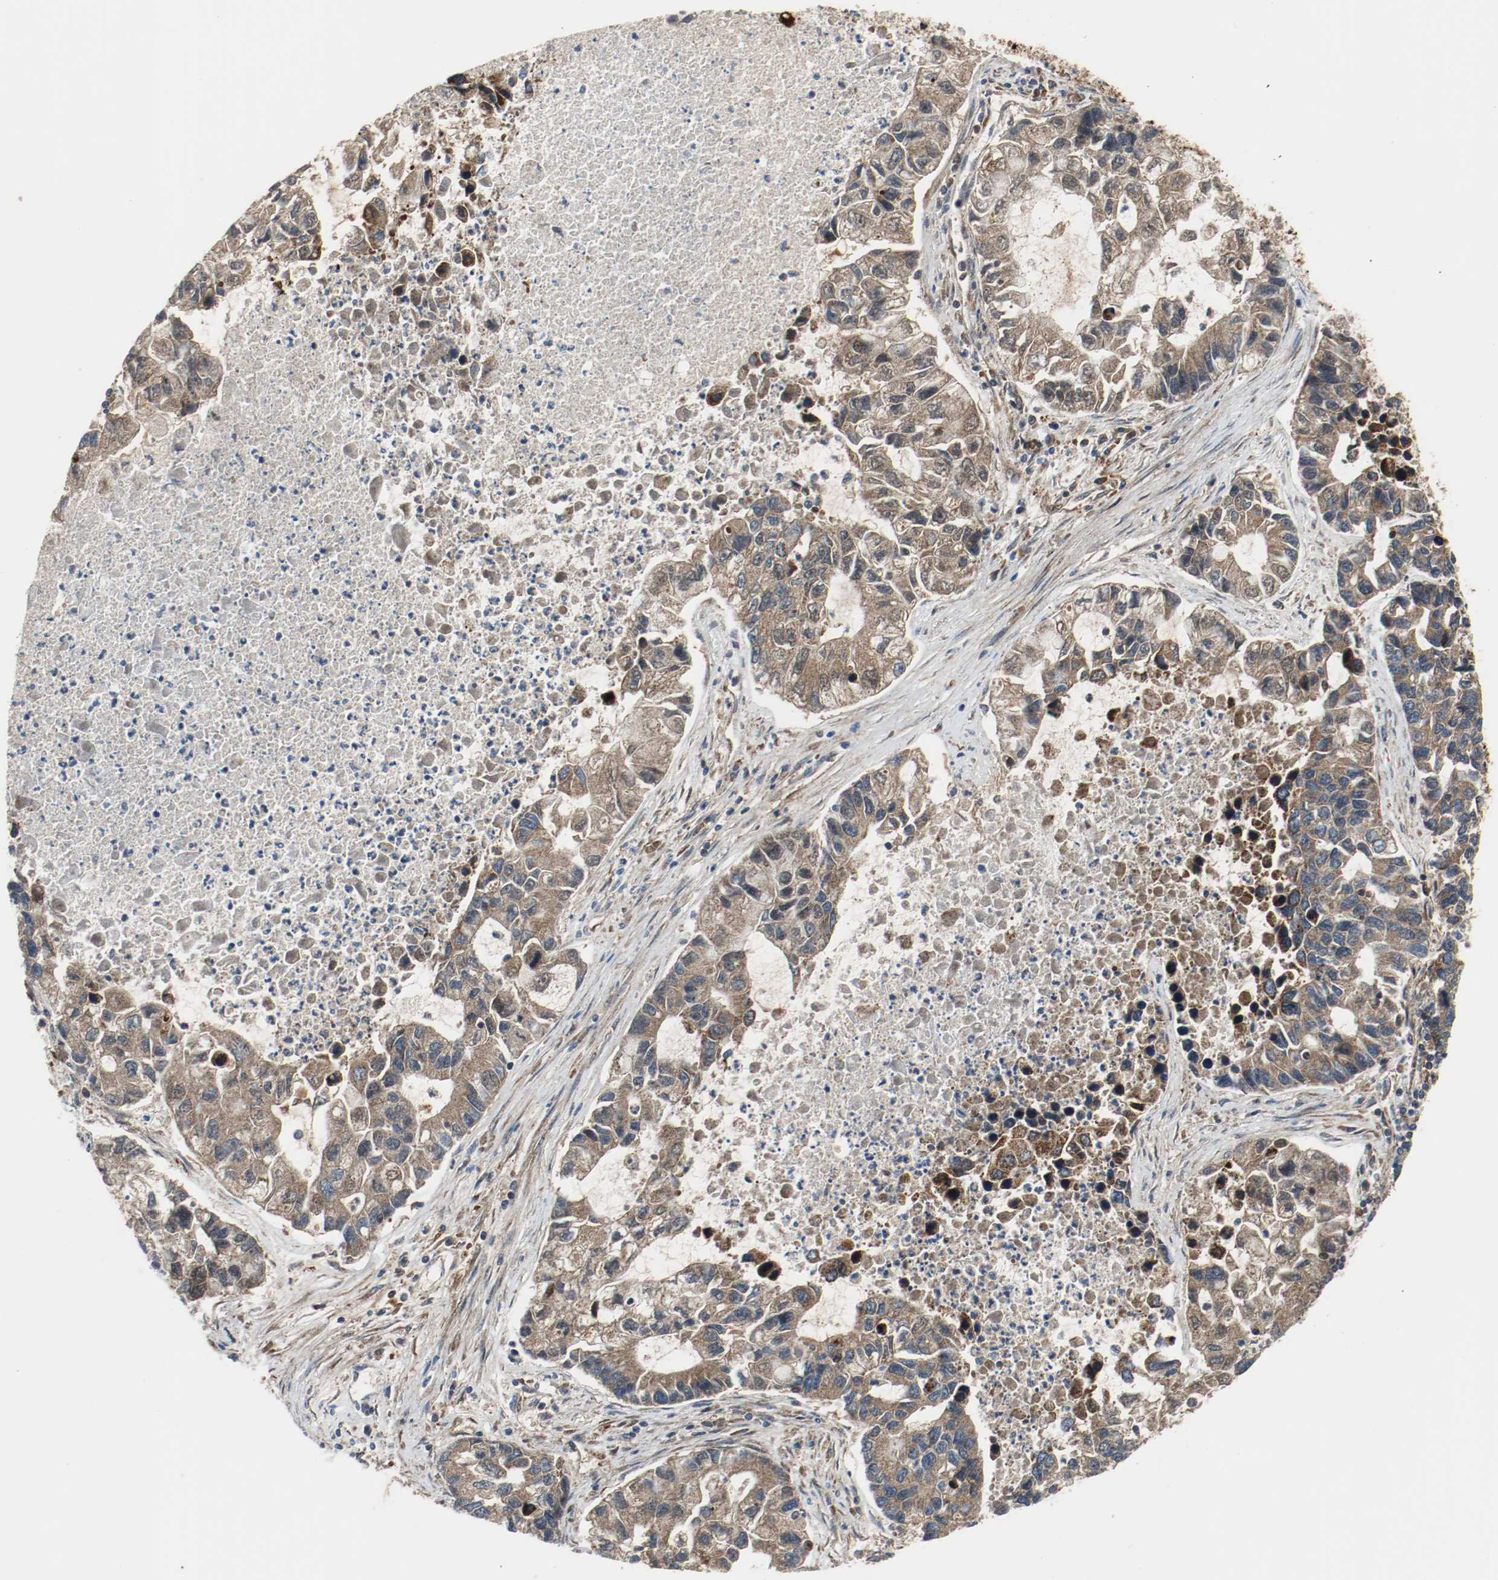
{"staining": {"intensity": "moderate", "quantity": ">75%", "location": "cytoplasmic/membranous"}, "tissue": "lung cancer", "cell_type": "Tumor cells", "image_type": "cancer", "snomed": [{"axis": "morphology", "description": "Adenocarcinoma, NOS"}, {"axis": "topography", "description": "Lung"}], "caption": "This is a photomicrograph of immunohistochemistry (IHC) staining of lung adenocarcinoma, which shows moderate expression in the cytoplasmic/membranous of tumor cells.", "gene": "TXNRD1", "patient": {"sex": "female", "age": 51}}